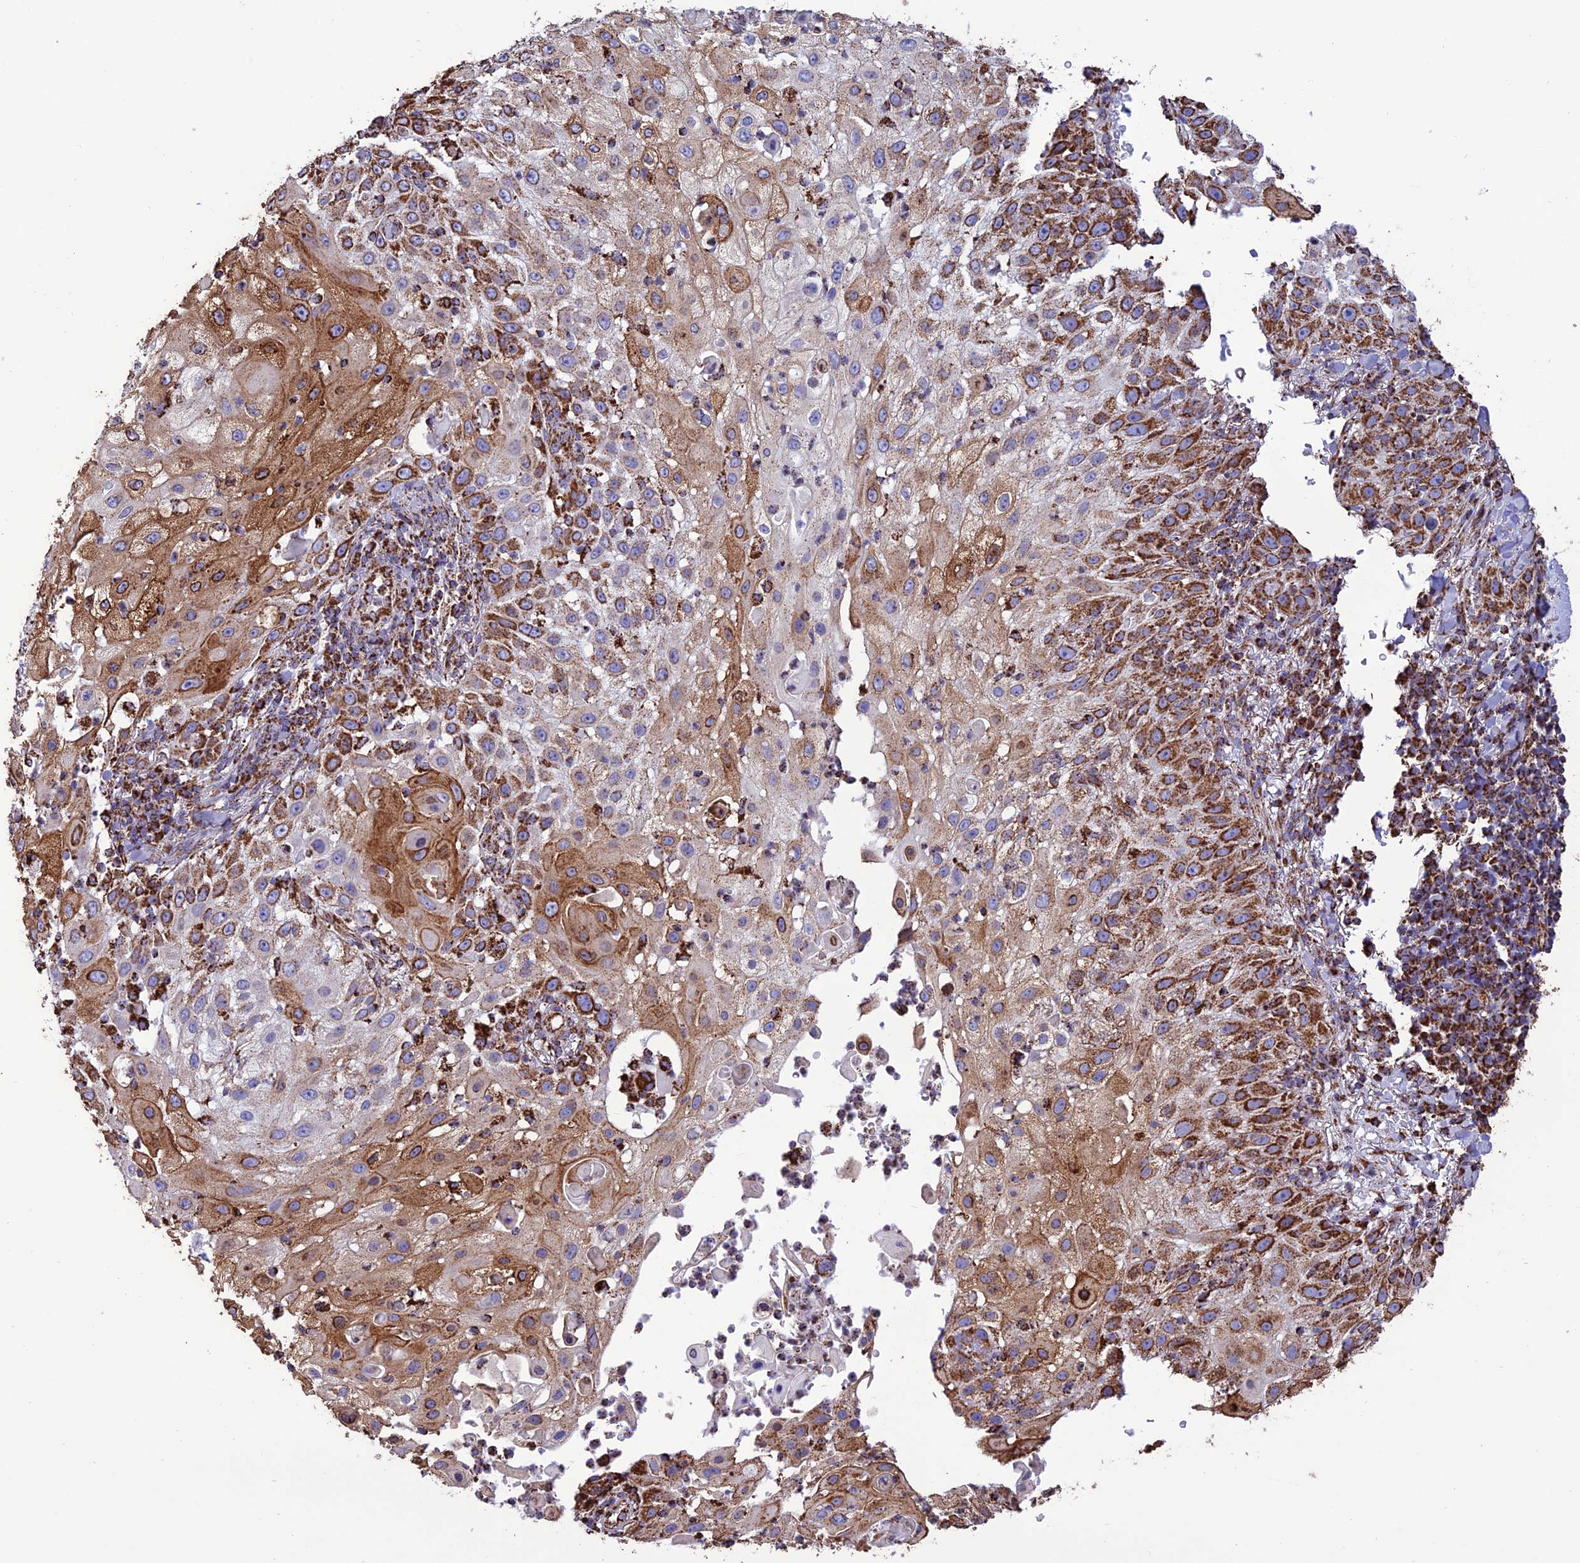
{"staining": {"intensity": "strong", "quantity": "25%-75%", "location": "cytoplasmic/membranous"}, "tissue": "skin cancer", "cell_type": "Tumor cells", "image_type": "cancer", "snomed": [{"axis": "morphology", "description": "Squamous cell carcinoma, NOS"}, {"axis": "topography", "description": "Skin"}], "caption": "IHC (DAB (3,3'-diaminobenzidine)) staining of human squamous cell carcinoma (skin) displays strong cytoplasmic/membranous protein staining in approximately 25%-75% of tumor cells.", "gene": "NDUFAF1", "patient": {"sex": "female", "age": 44}}